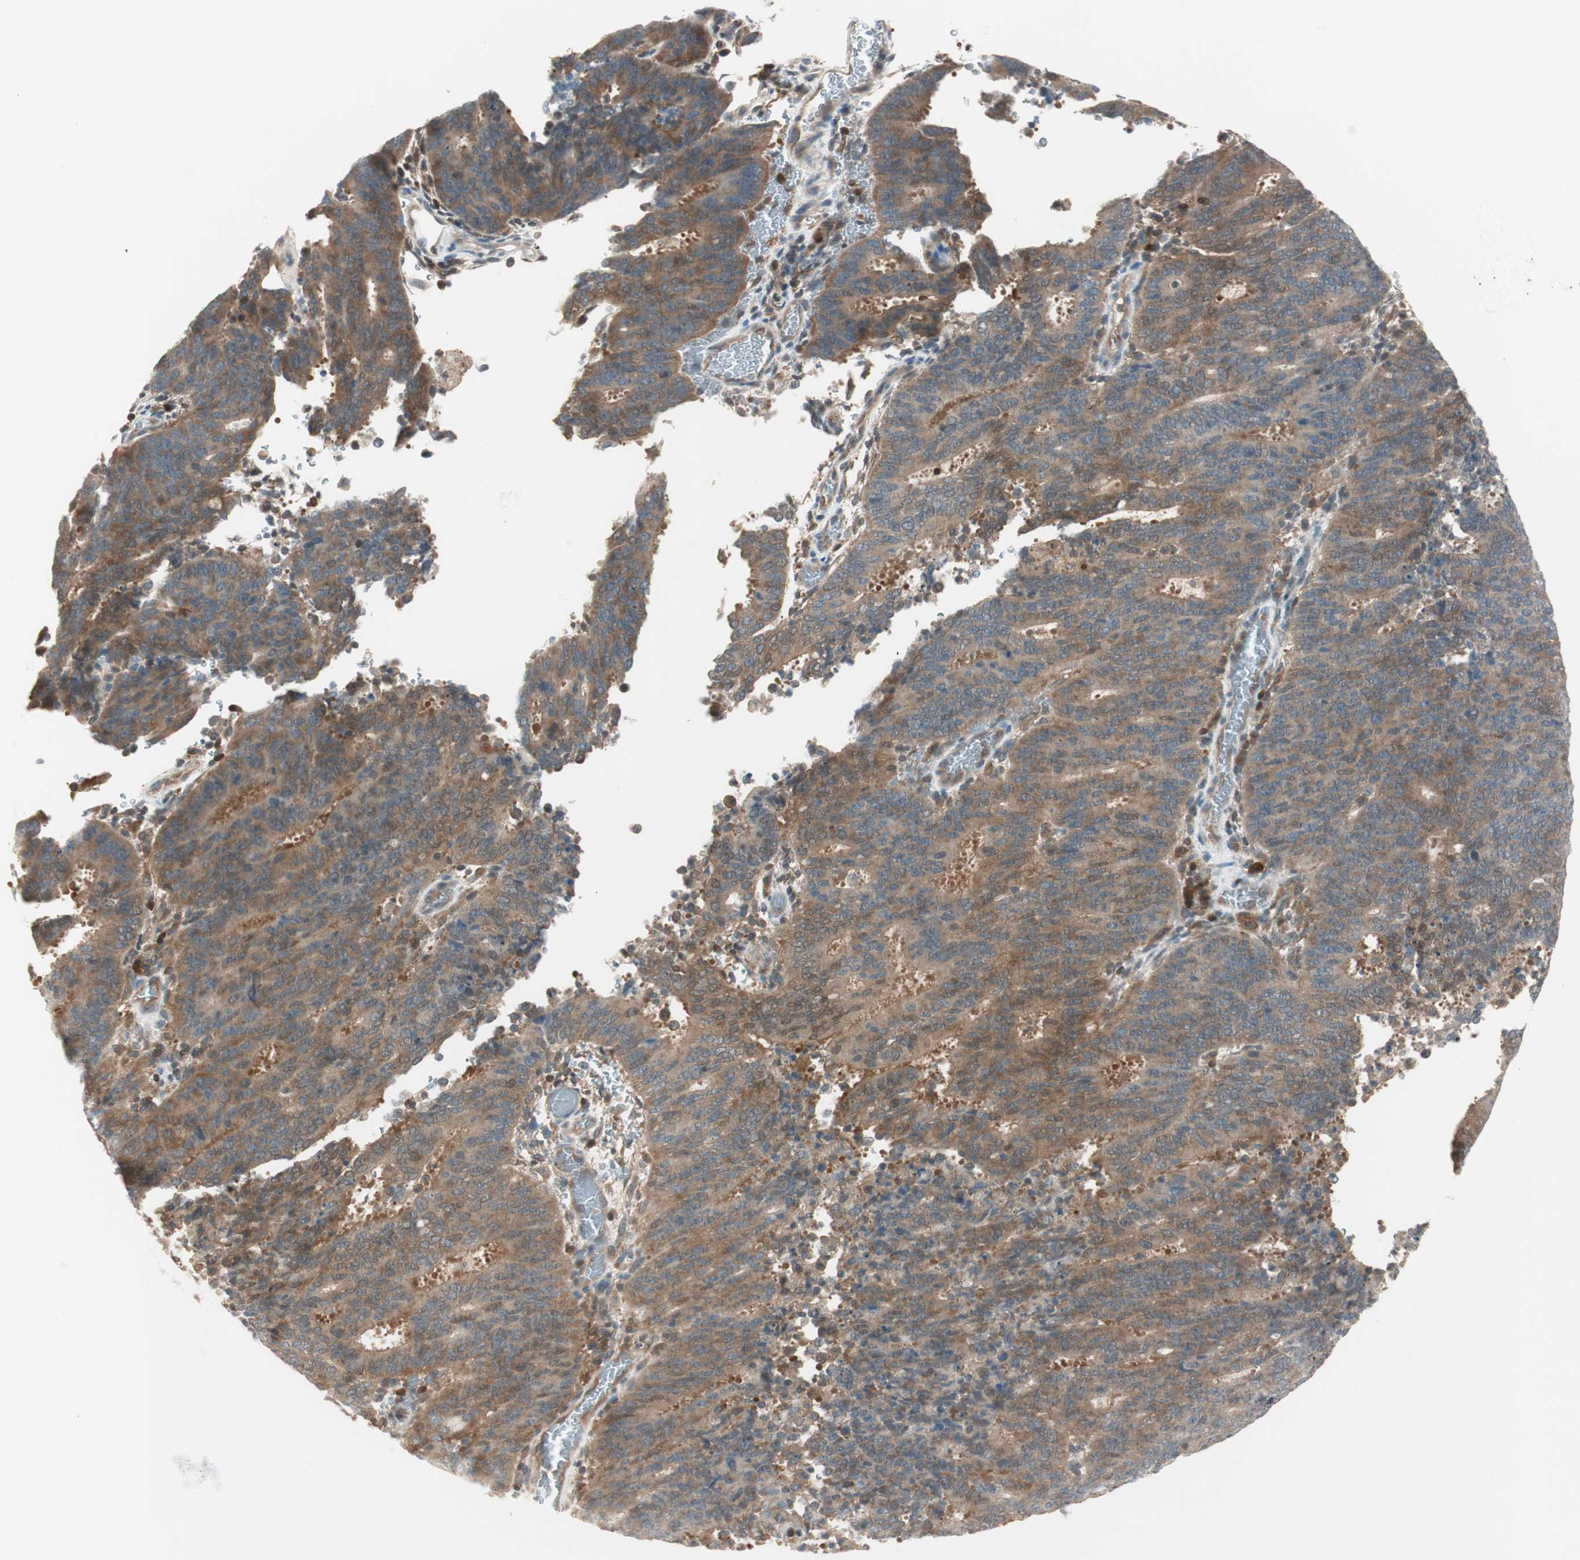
{"staining": {"intensity": "moderate", "quantity": ">75%", "location": "cytoplasmic/membranous"}, "tissue": "cervical cancer", "cell_type": "Tumor cells", "image_type": "cancer", "snomed": [{"axis": "morphology", "description": "Adenocarcinoma, NOS"}, {"axis": "topography", "description": "Cervix"}], "caption": "This image reveals IHC staining of cervical cancer, with medium moderate cytoplasmic/membranous staining in approximately >75% of tumor cells.", "gene": "GALT", "patient": {"sex": "female", "age": 44}}